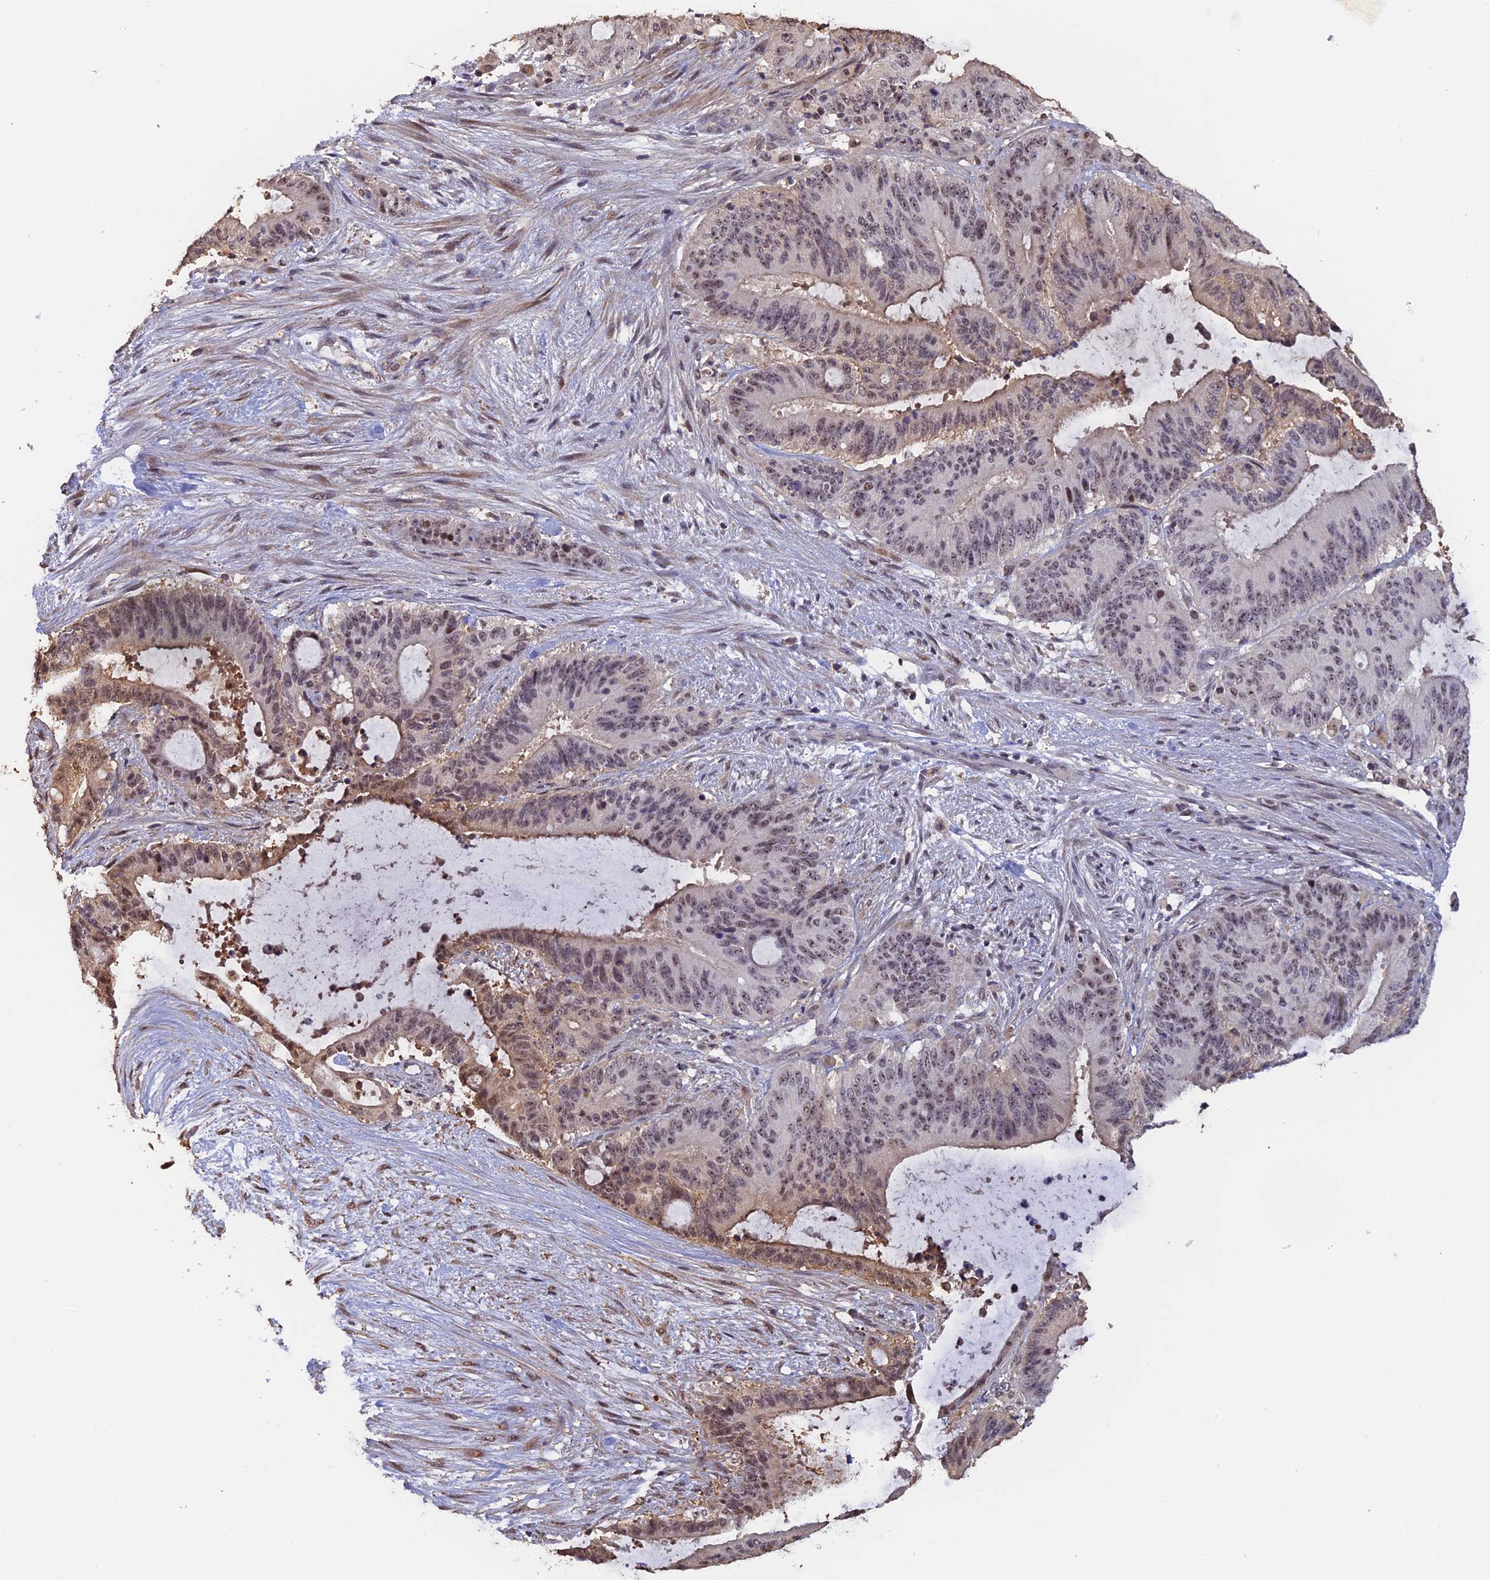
{"staining": {"intensity": "moderate", "quantity": ">75%", "location": "cytoplasmic/membranous,nuclear"}, "tissue": "liver cancer", "cell_type": "Tumor cells", "image_type": "cancer", "snomed": [{"axis": "morphology", "description": "Normal tissue, NOS"}, {"axis": "morphology", "description": "Cholangiocarcinoma"}, {"axis": "topography", "description": "Liver"}, {"axis": "topography", "description": "Peripheral nerve tissue"}], "caption": "Protein staining exhibits moderate cytoplasmic/membranous and nuclear staining in about >75% of tumor cells in liver cancer (cholangiocarcinoma).", "gene": "FAM98C", "patient": {"sex": "female", "age": 73}}